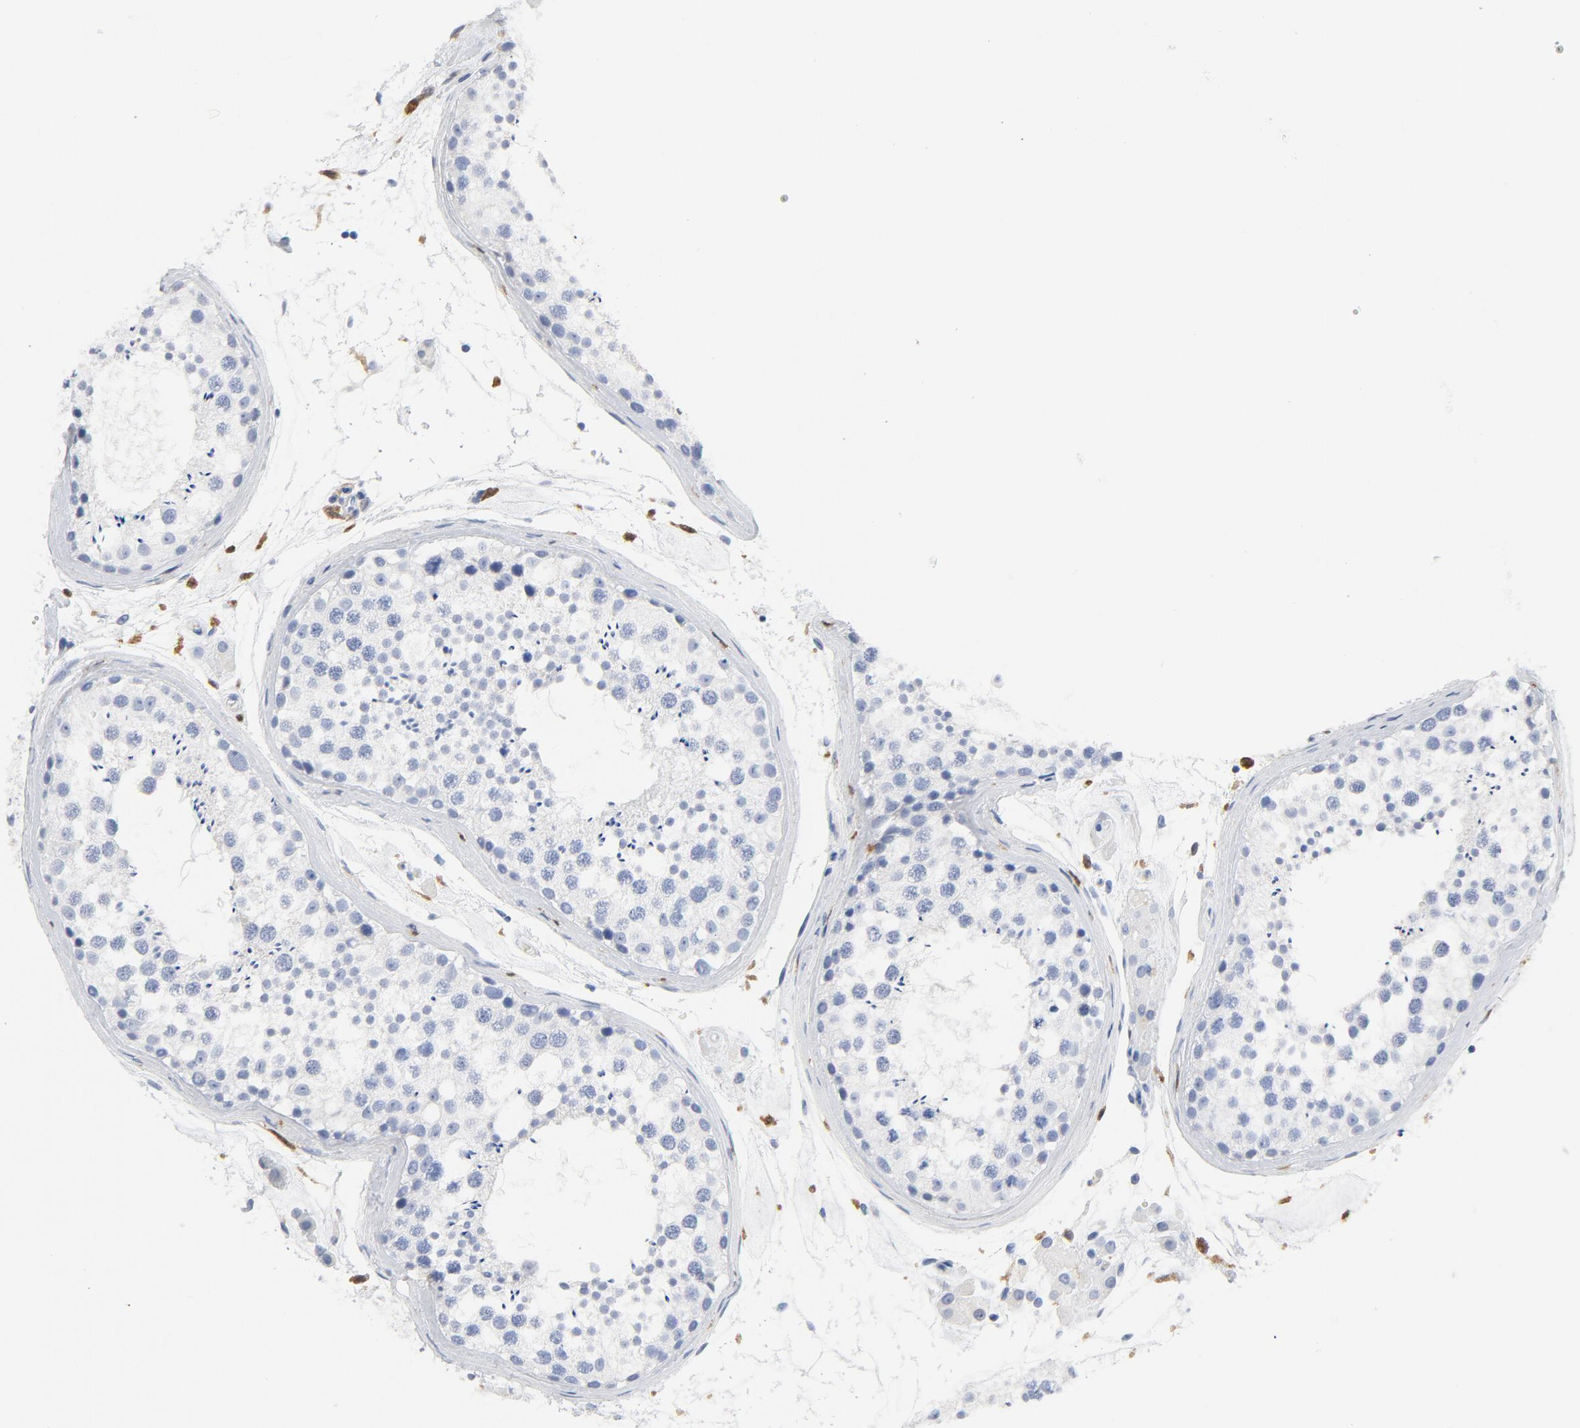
{"staining": {"intensity": "negative", "quantity": "none", "location": "none"}, "tissue": "testis", "cell_type": "Cells in seminiferous ducts", "image_type": "normal", "snomed": [{"axis": "morphology", "description": "Normal tissue, NOS"}, {"axis": "topography", "description": "Testis"}], "caption": "The histopathology image shows no staining of cells in seminiferous ducts in normal testis.", "gene": "NCF1", "patient": {"sex": "male", "age": 46}}